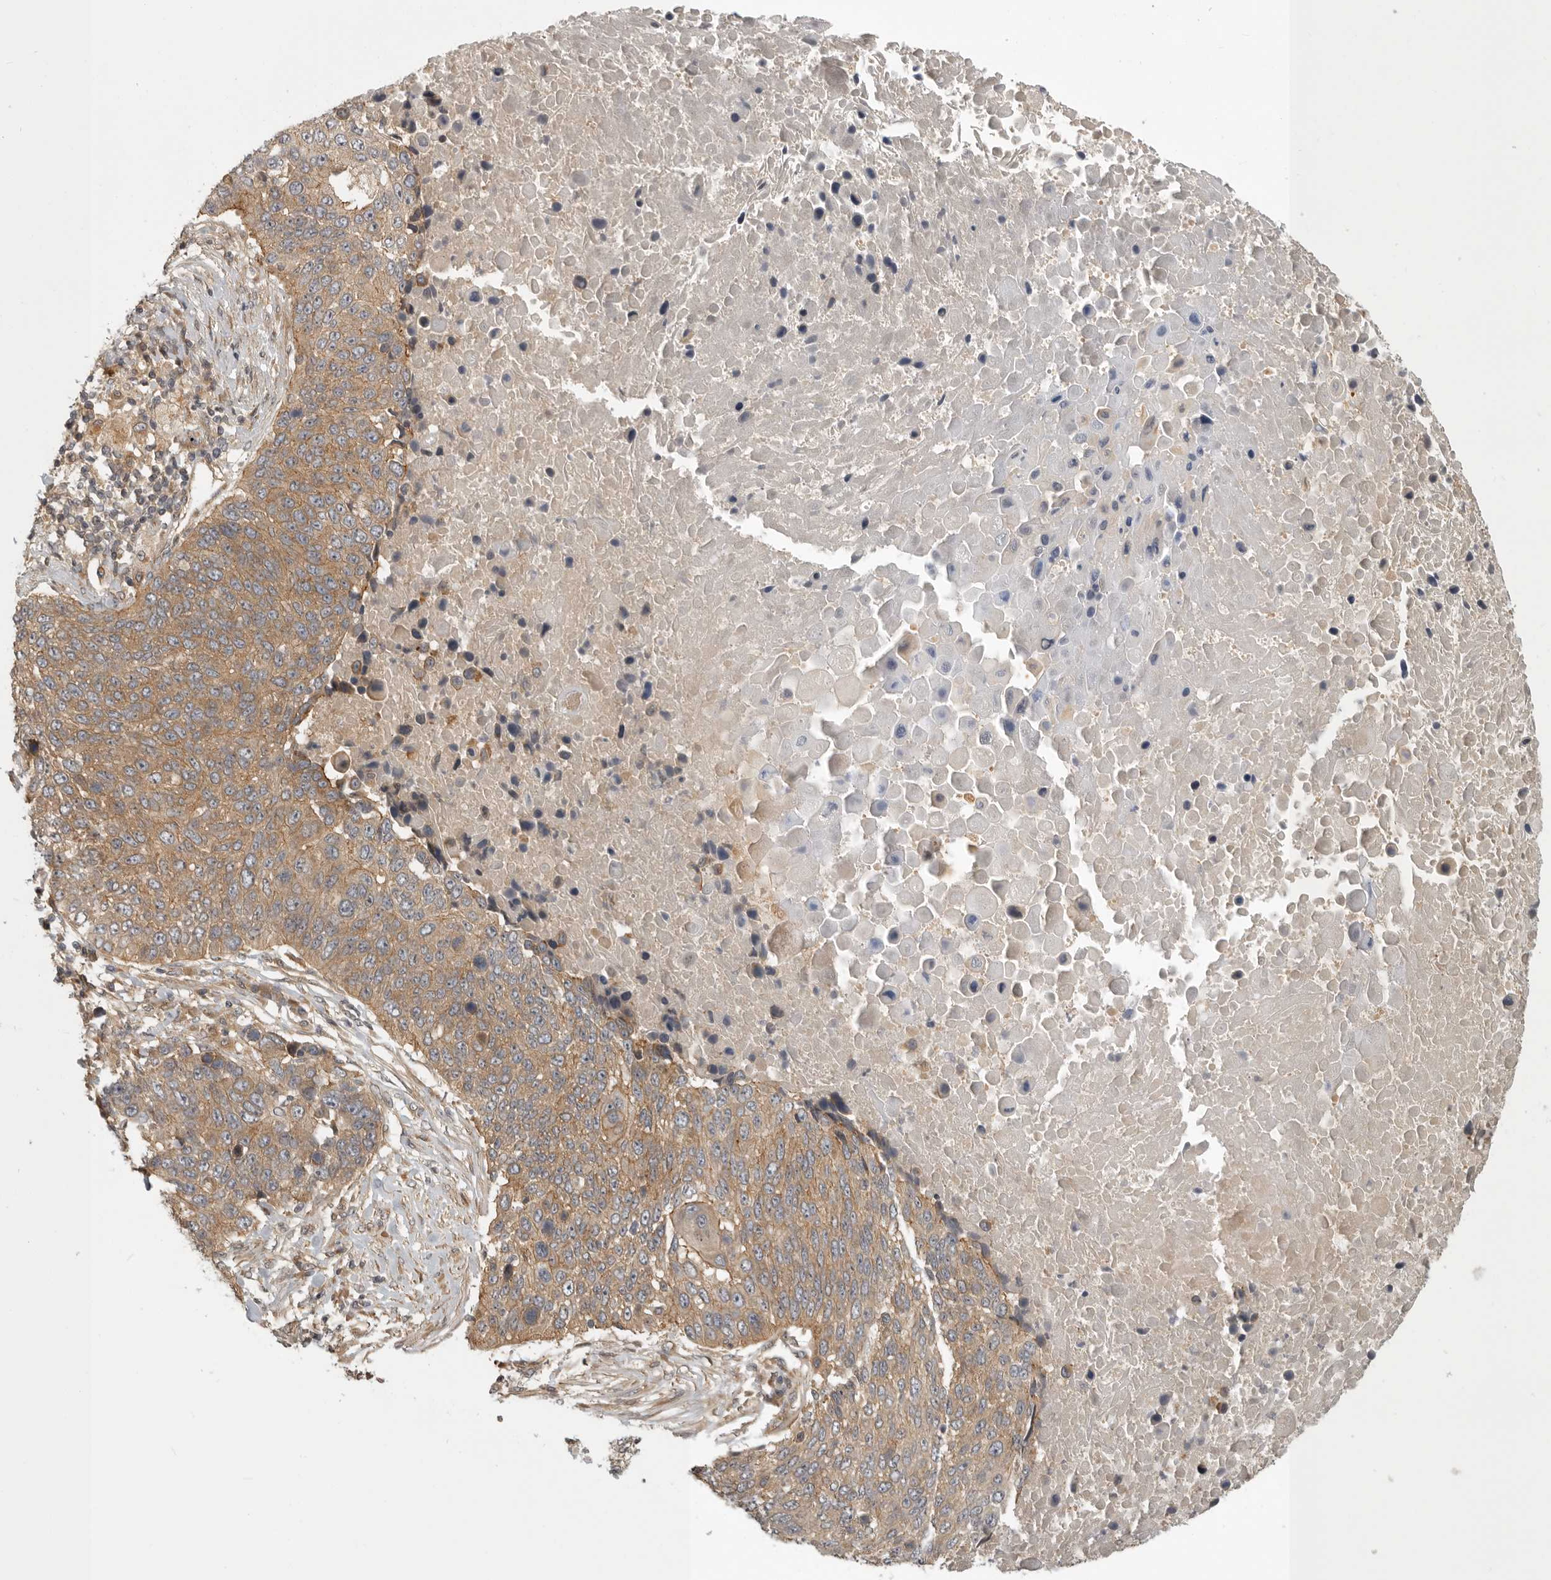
{"staining": {"intensity": "moderate", "quantity": ">75%", "location": "cytoplasmic/membranous"}, "tissue": "lung cancer", "cell_type": "Tumor cells", "image_type": "cancer", "snomed": [{"axis": "morphology", "description": "Squamous cell carcinoma, NOS"}, {"axis": "topography", "description": "Lung"}], "caption": "Protein expression analysis of human squamous cell carcinoma (lung) reveals moderate cytoplasmic/membranous positivity in approximately >75% of tumor cells.", "gene": "CUEDC1", "patient": {"sex": "male", "age": 66}}